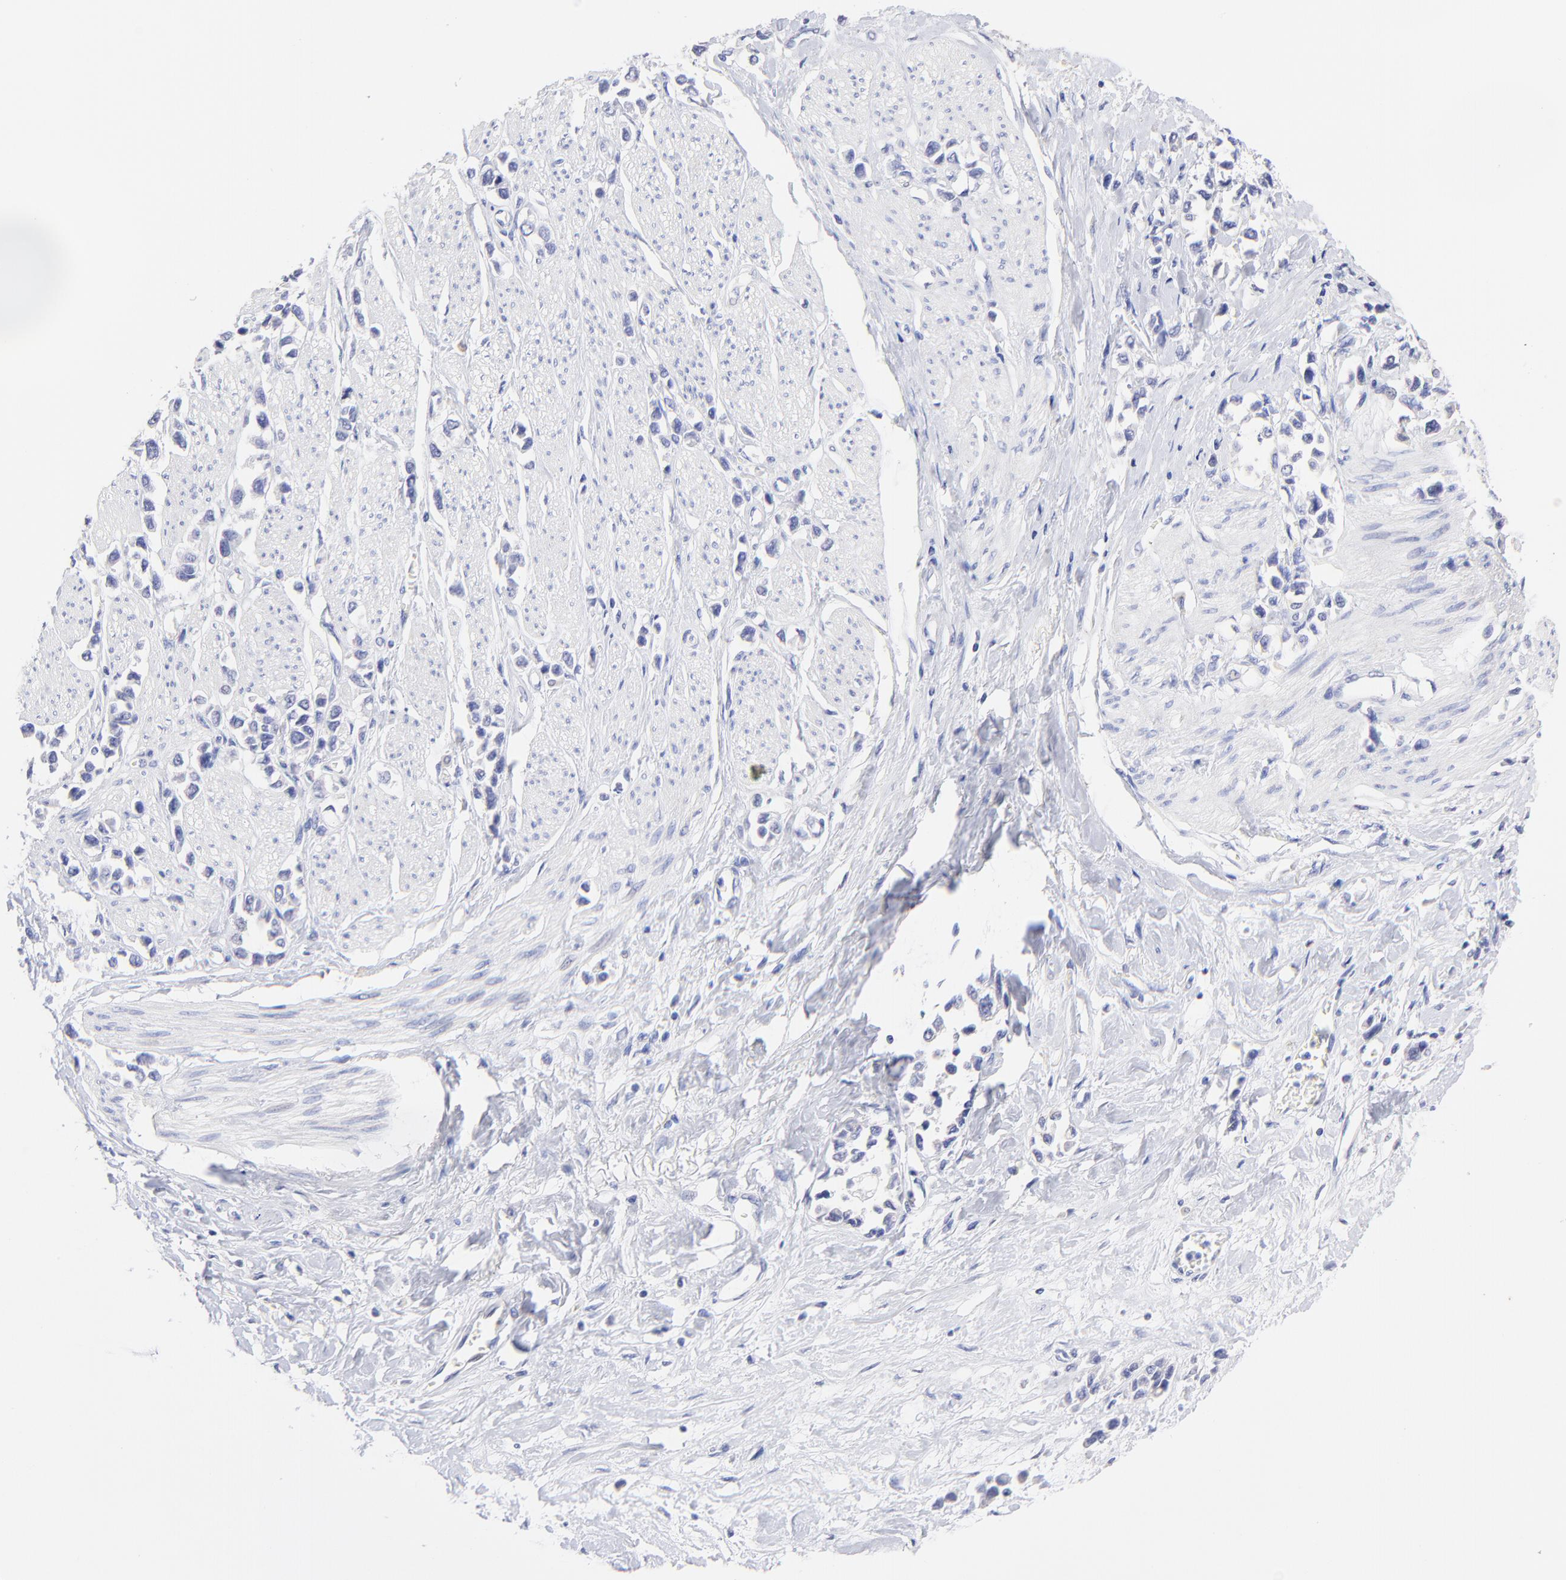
{"staining": {"intensity": "negative", "quantity": "none", "location": "none"}, "tissue": "stomach cancer", "cell_type": "Tumor cells", "image_type": "cancer", "snomed": [{"axis": "morphology", "description": "Adenocarcinoma, NOS"}, {"axis": "topography", "description": "Stomach, upper"}], "caption": "An image of human stomach adenocarcinoma is negative for staining in tumor cells.", "gene": "CFAP57", "patient": {"sex": "male", "age": 76}}